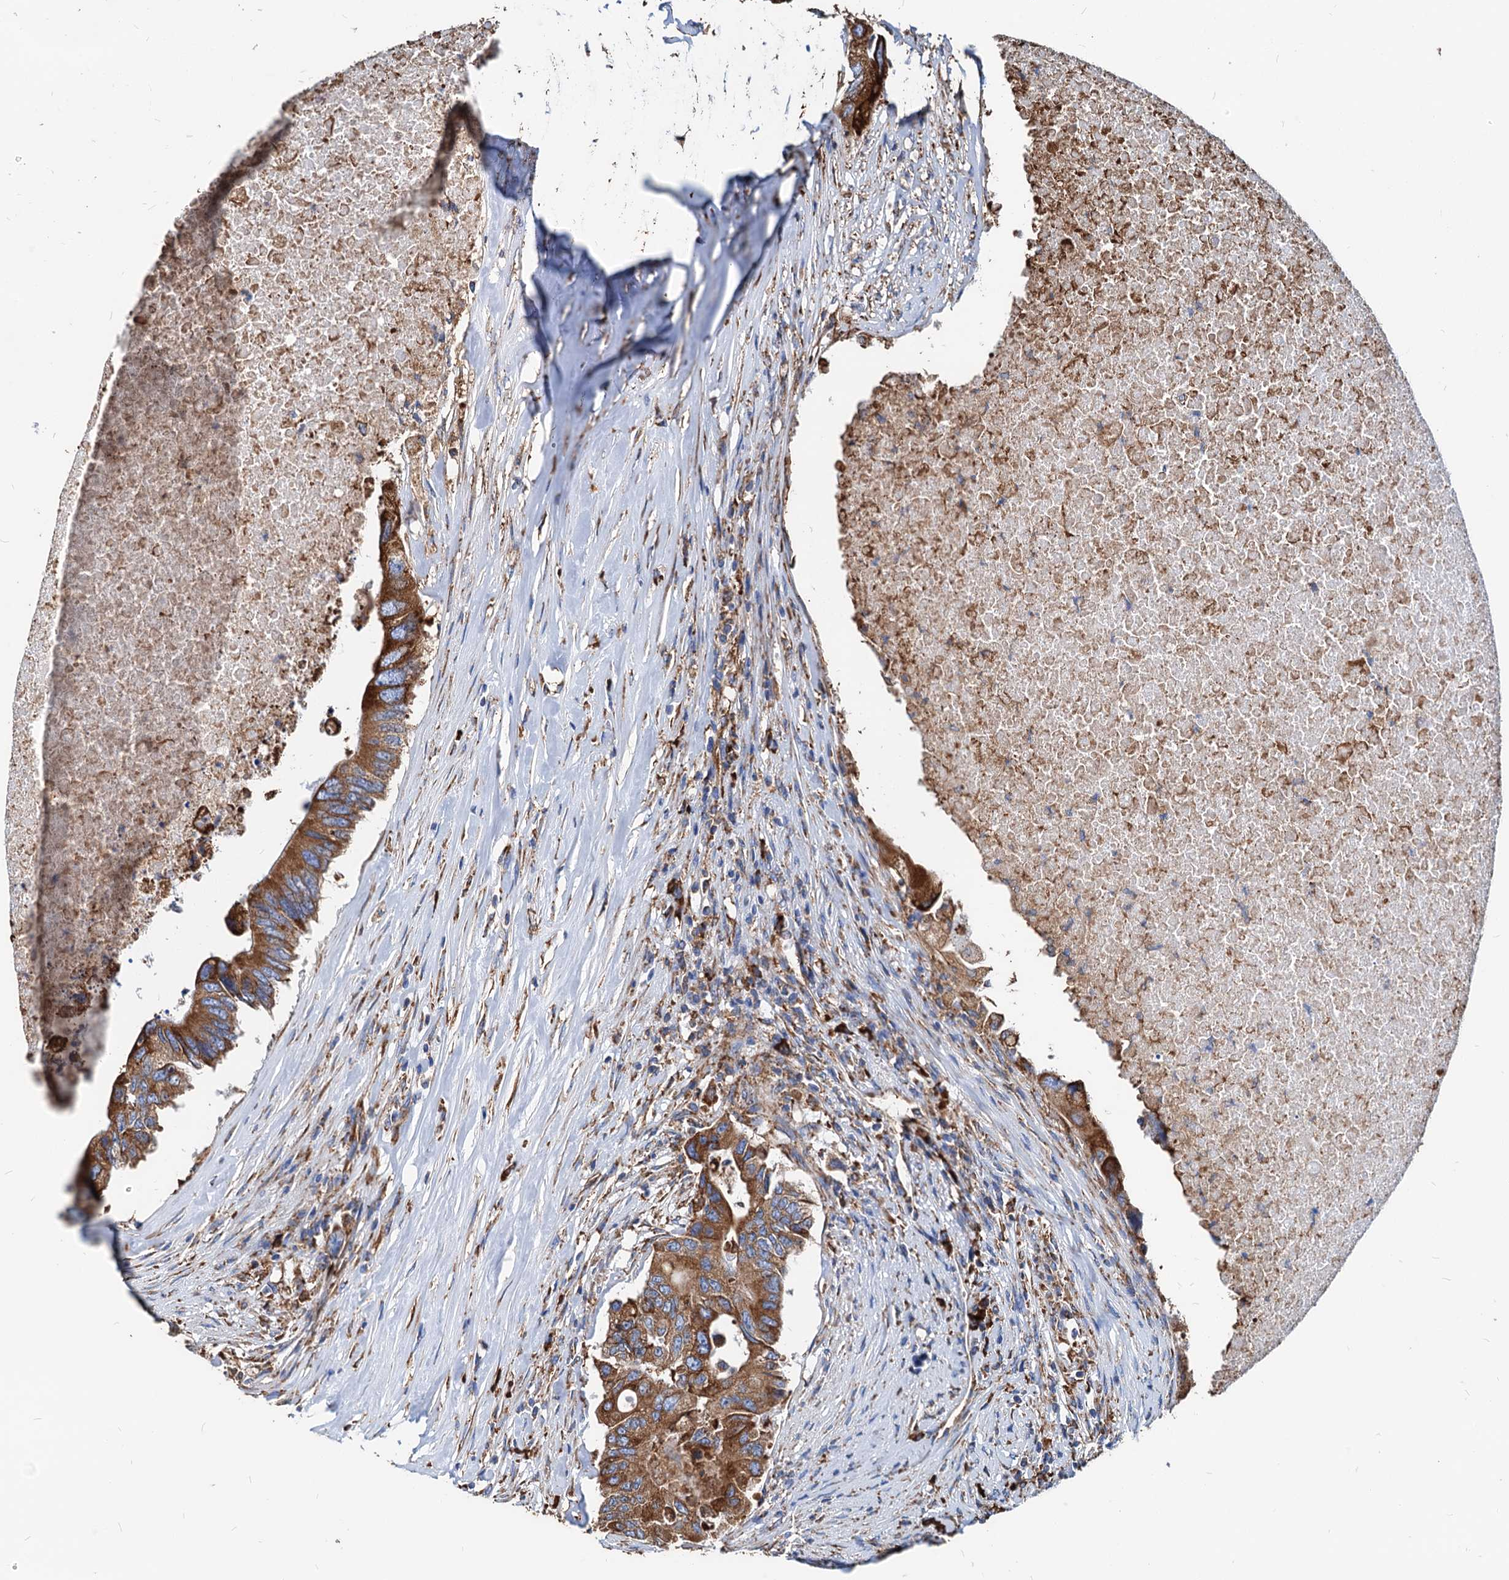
{"staining": {"intensity": "moderate", "quantity": ">75%", "location": "cytoplasmic/membranous"}, "tissue": "colorectal cancer", "cell_type": "Tumor cells", "image_type": "cancer", "snomed": [{"axis": "morphology", "description": "Adenocarcinoma, NOS"}, {"axis": "topography", "description": "Colon"}], "caption": "The immunohistochemical stain shows moderate cytoplasmic/membranous positivity in tumor cells of colorectal adenocarcinoma tissue.", "gene": "HSPA5", "patient": {"sex": "male", "age": 71}}